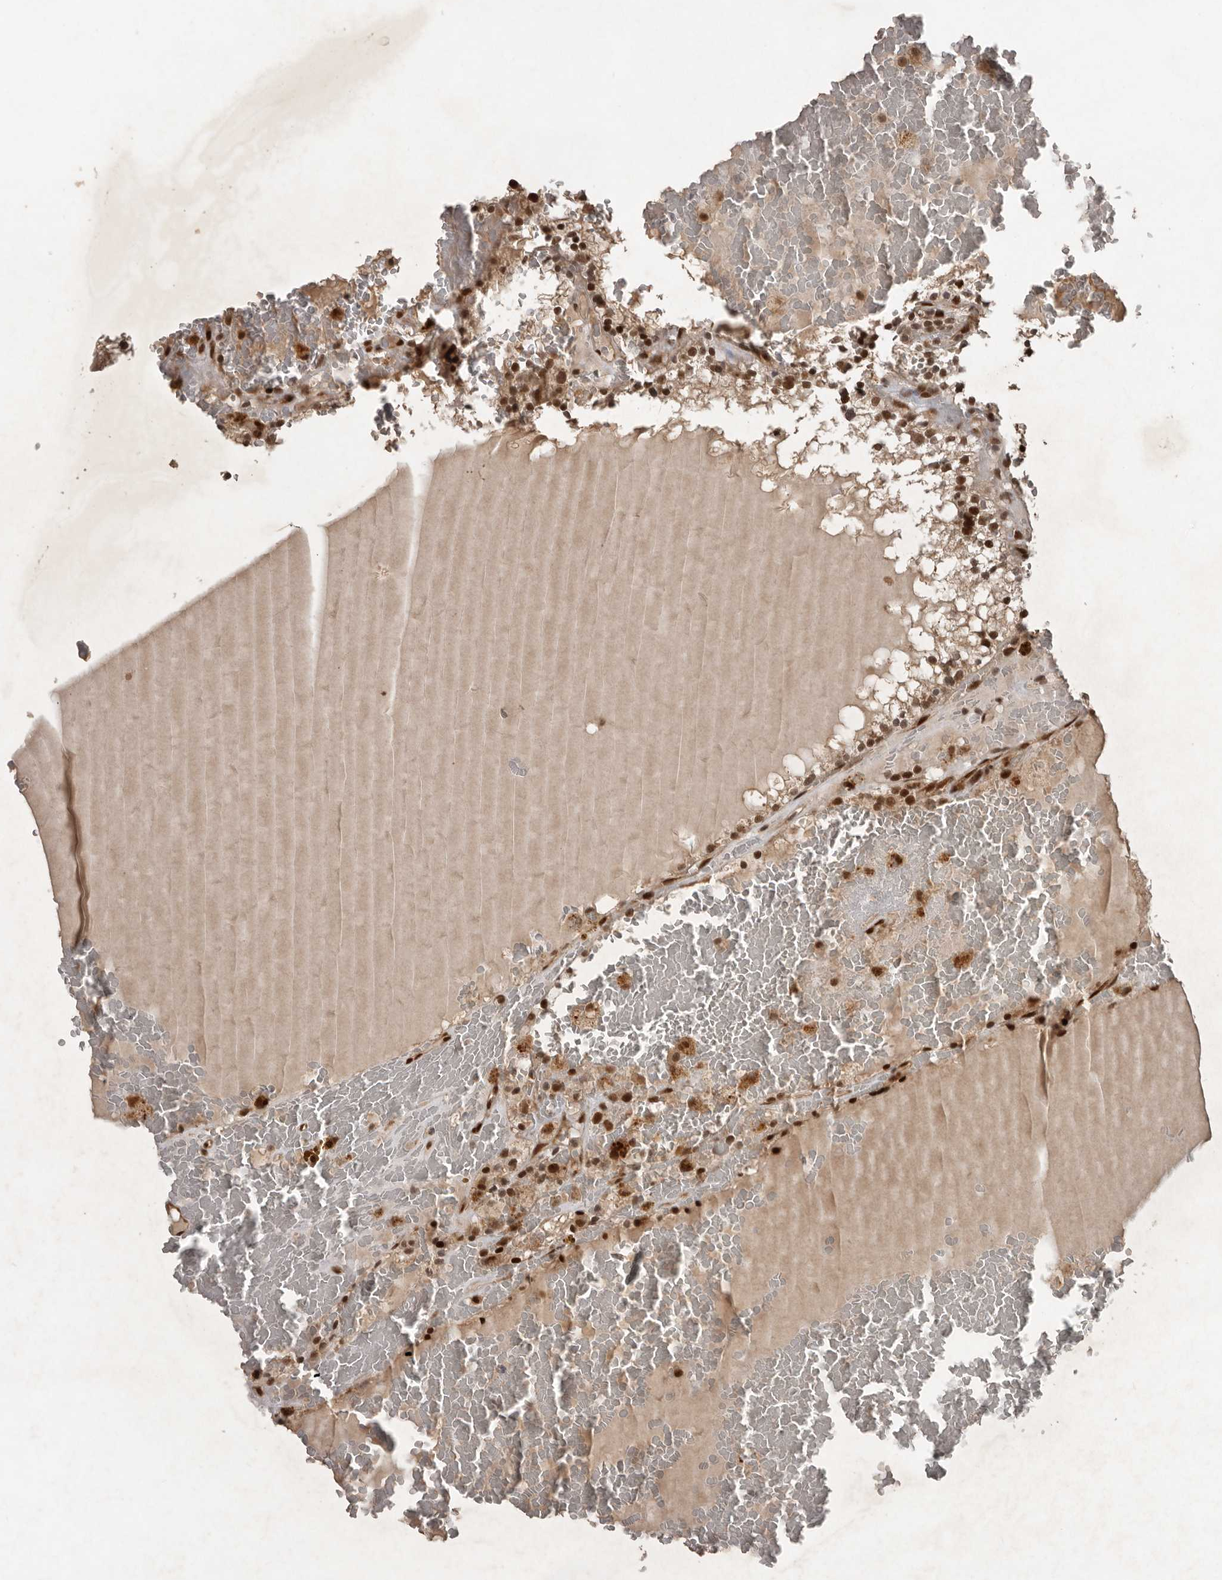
{"staining": {"intensity": "moderate", "quantity": ">75%", "location": "nuclear"}, "tissue": "renal cancer", "cell_type": "Tumor cells", "image_type": "cancer", "snomed": [{"axis": "morphology", "description": "Adenocarcinoma, NOS"}, {"axis": "topography", "description": "Kidney"}], "caption": "There is medium levels of moderate nuclear expression in tumor cells of adenocarcinoma (renal), as demonstrated by immunohistochemical staining (brown color).", "gene": "CDC27", "patient": {"sex": "female", "age": 56}}